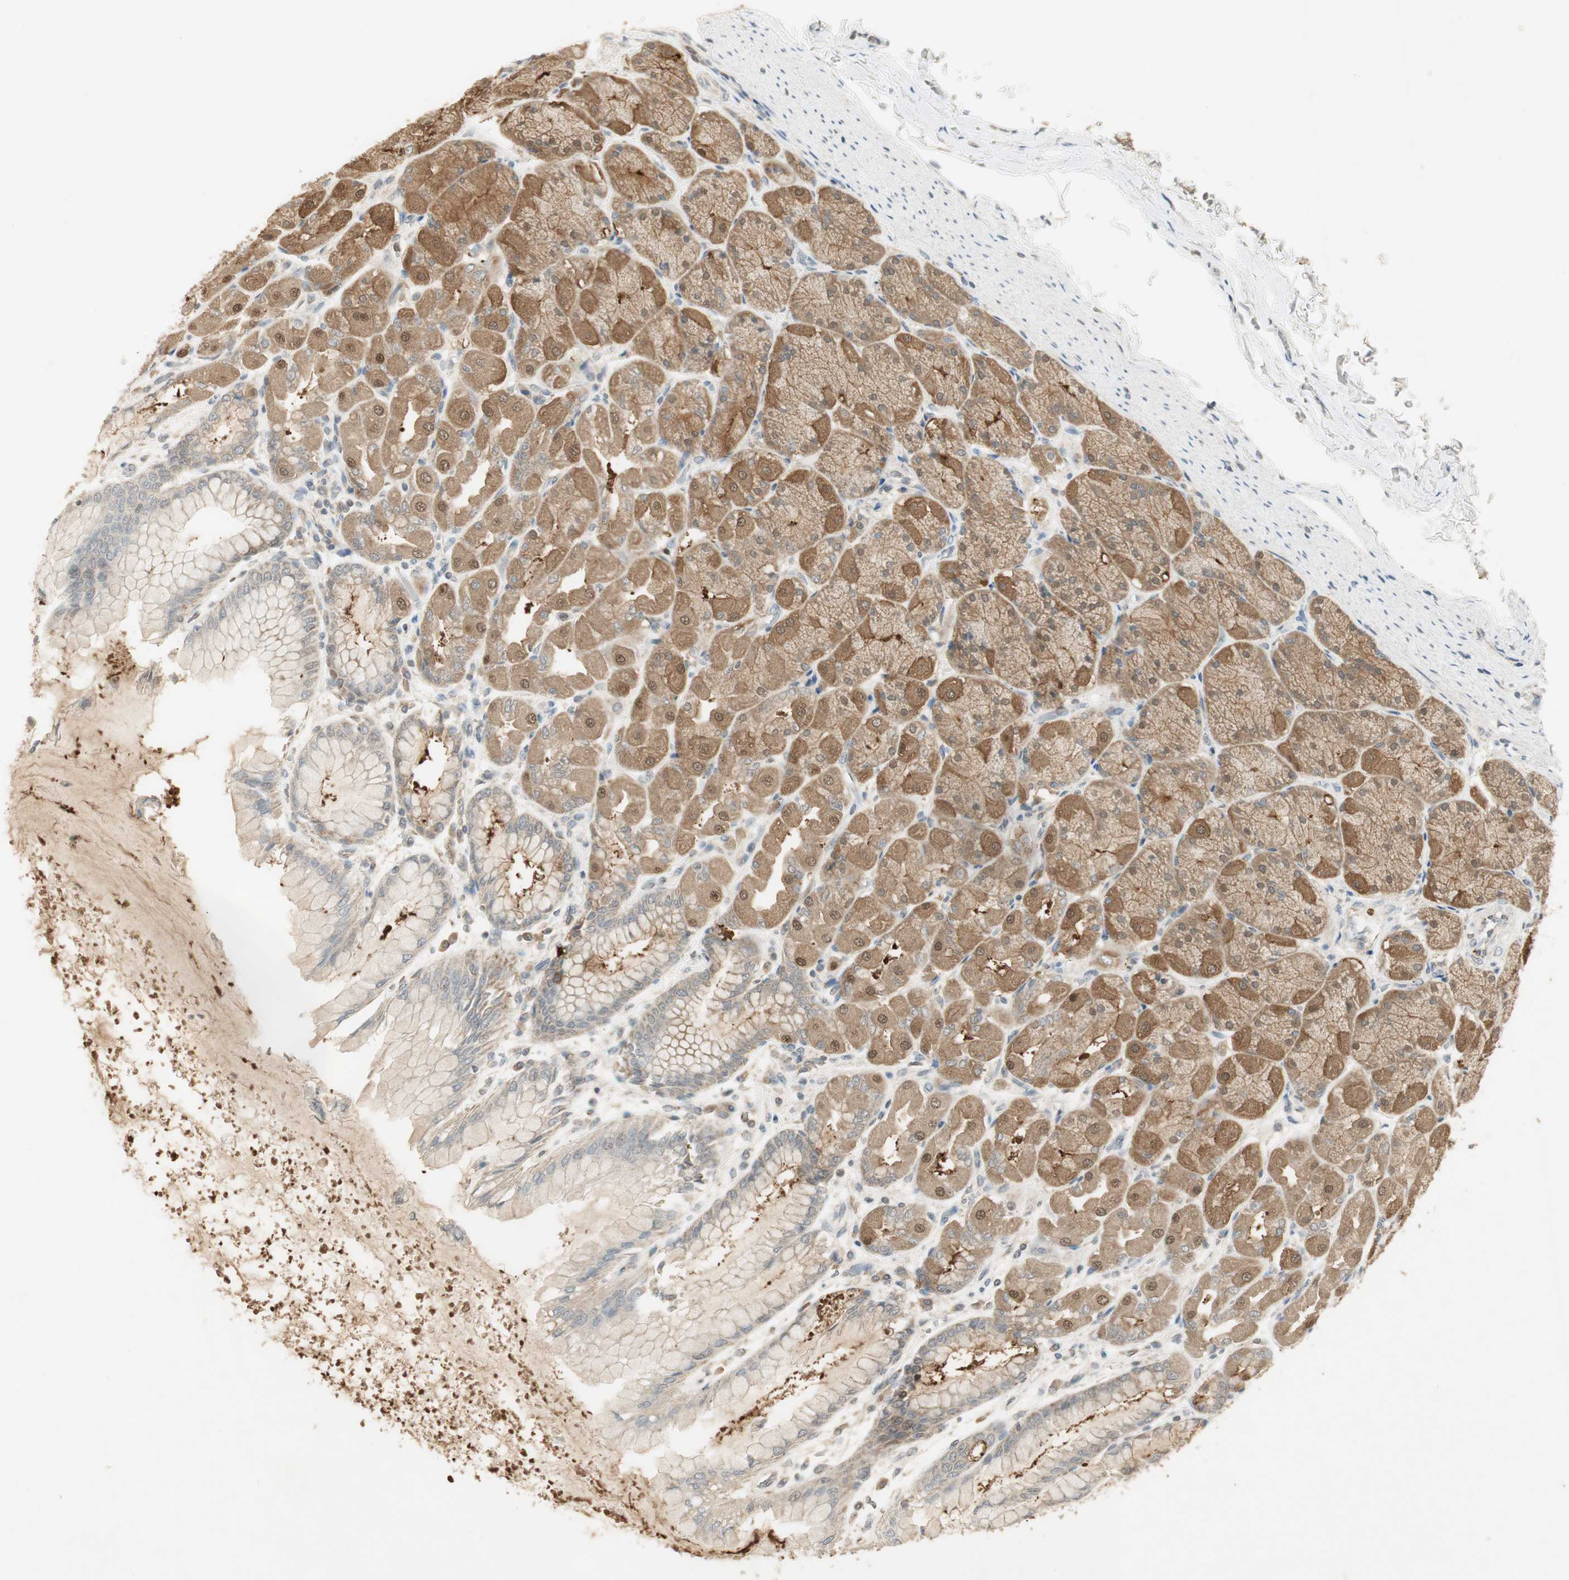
{"staining": {"intensity": "strong", "quantity": ">75%", "location": "cytoplasmic/membranous,nuclear"}, "tissue": "stomach", "cell_type": "Glandular cells", "image_type": "normal", "snomed": [{"axis": "morphology", "description": "Normal tissue, NOS"}, {"axis": "topography", "description": "Stomach, upper"}], "caption": "Human stomach stained with a brown dye exhibits strong cytoplasmic/membranous,nuclear positive positivity in approximately >75% of glandular cells.", "gene": "USP2", "patient": {"sex": "female", "age": 56}}